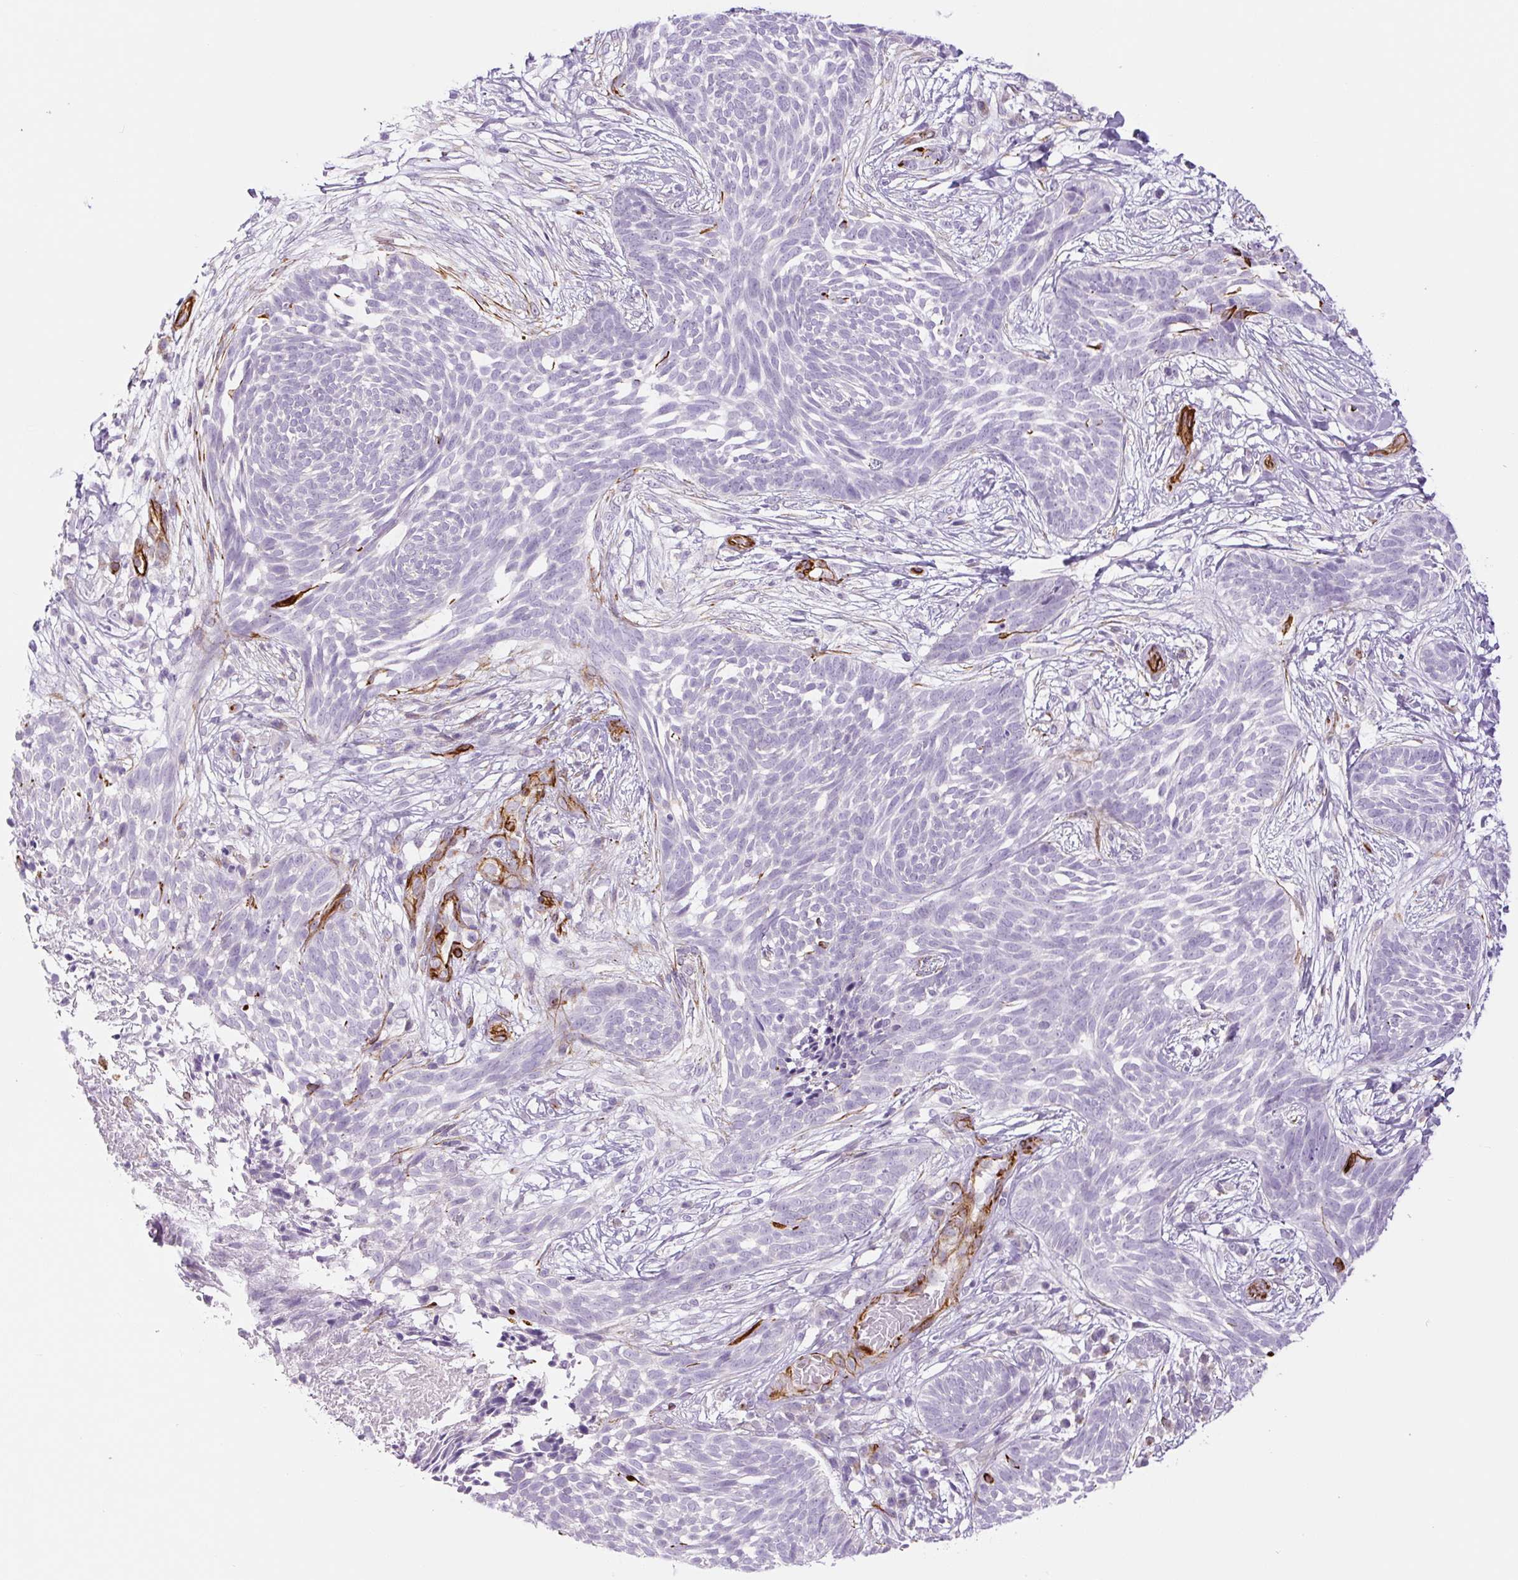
{"staining": {"intensity": "negative", "quantity": "none", "location": "none"}, "tissue": "skin cancer", "cell_type": "Tumor cells", "image_type": "cancer", "snomed": [{"axis": "morphology", "description": "Basal cell carcinoma"}, {"axis": "topography", "description": "Skin"}, {"axis": "topography", "description": "Skin, foot"}], "caption": "DAB (3,3'-diaminobenzidine) immunohistochemical staining of human basal cell carcinoma (skin) exhibits no significant positivity in tumor cells.", "gene": "NES", "patient": {"sex": "female", "age": 86}}